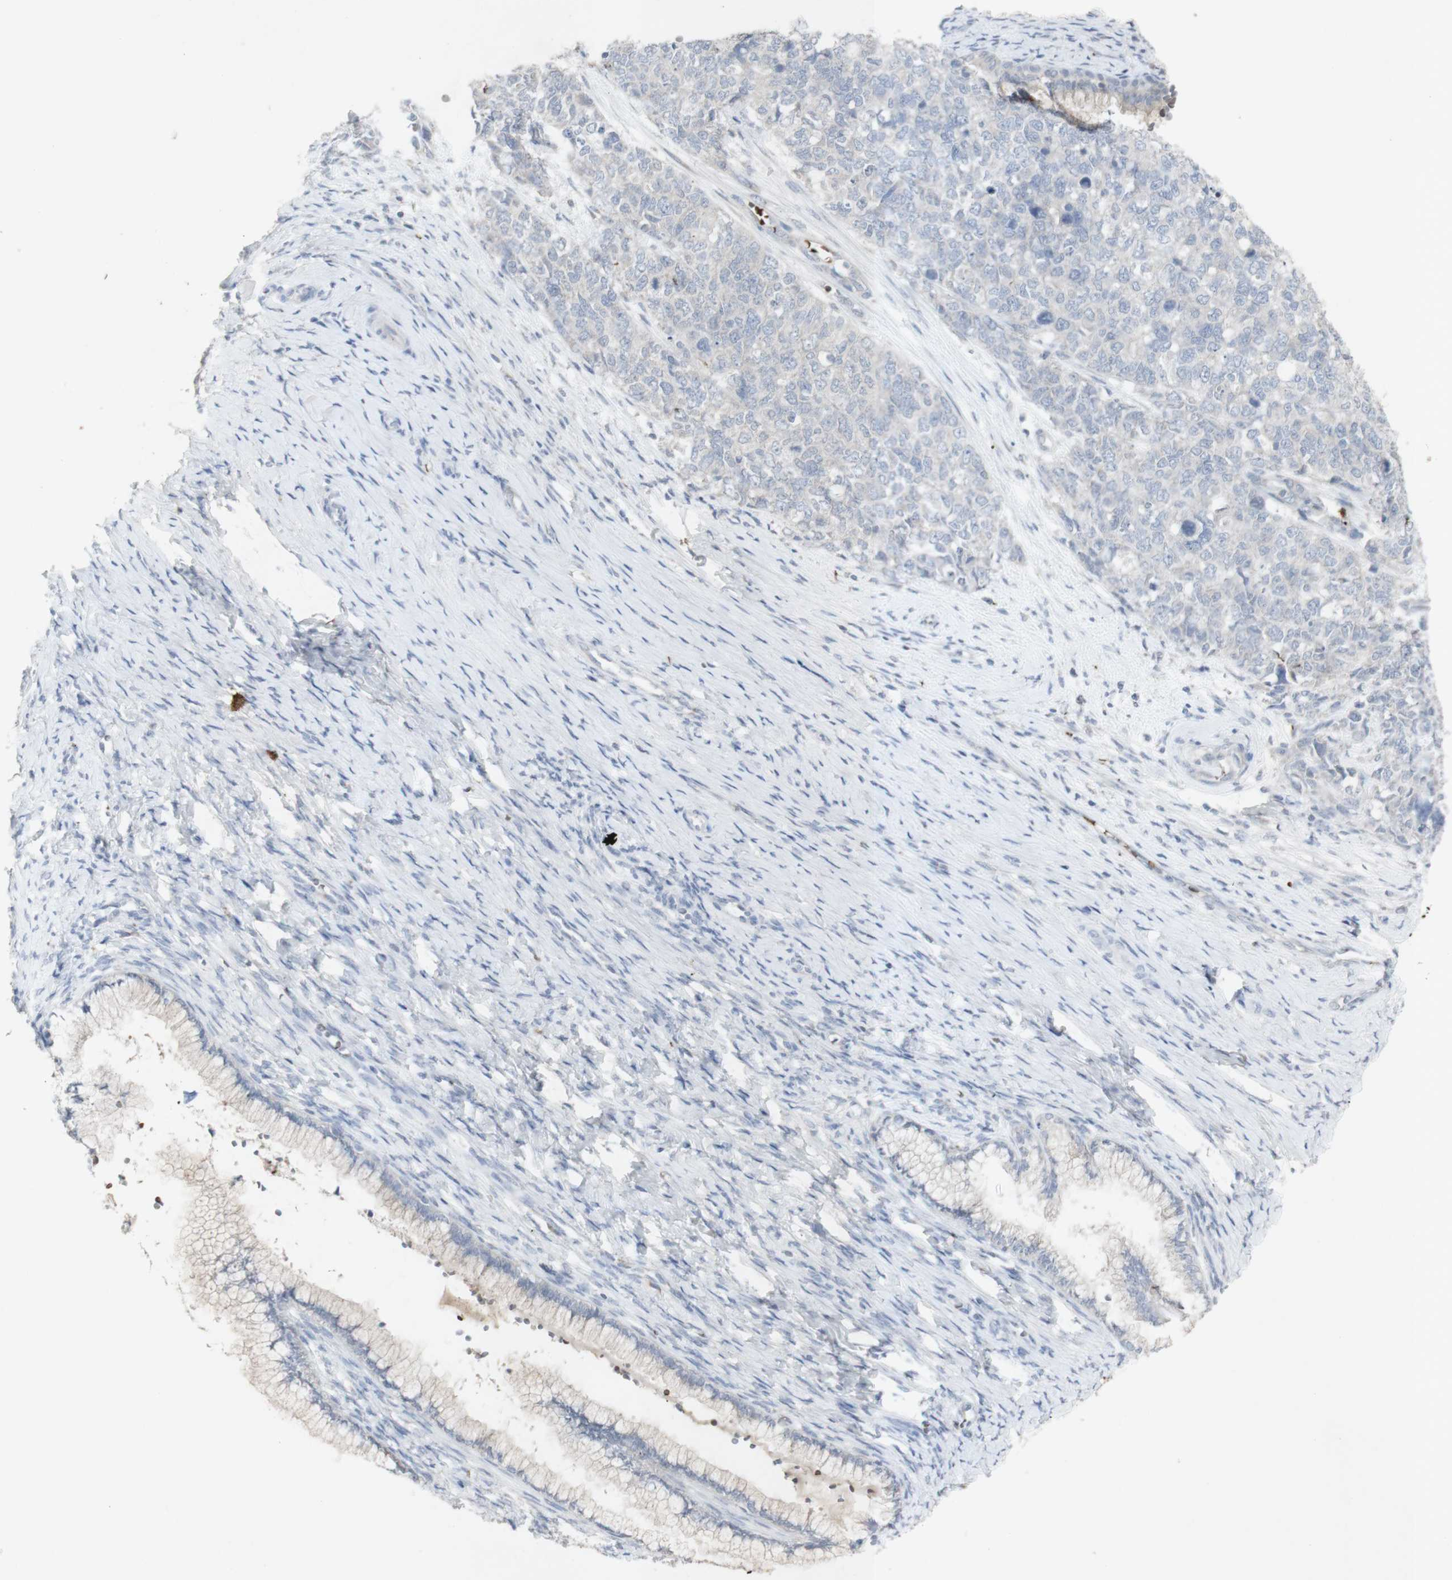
{"staining": {"intensity": "negative", "quantity": "none", "location": "none"}, "tissue": "cervical cancer", "cell_type": "Tumor cells", "image_type": "cancer", "snomed": [{"axis": "morphology", "description": "Squamous cell carcinoma, NOS"}, {"axis": "topography", "description": "Cervix"}], "caption": "Human cervical cancer (squamous cell carcinoma) stained for a protein using immunohistochemistry demonstrates no positivity in tumor cells.", "gene": "INS", "patient": {"sex": "female", "age": 63}}